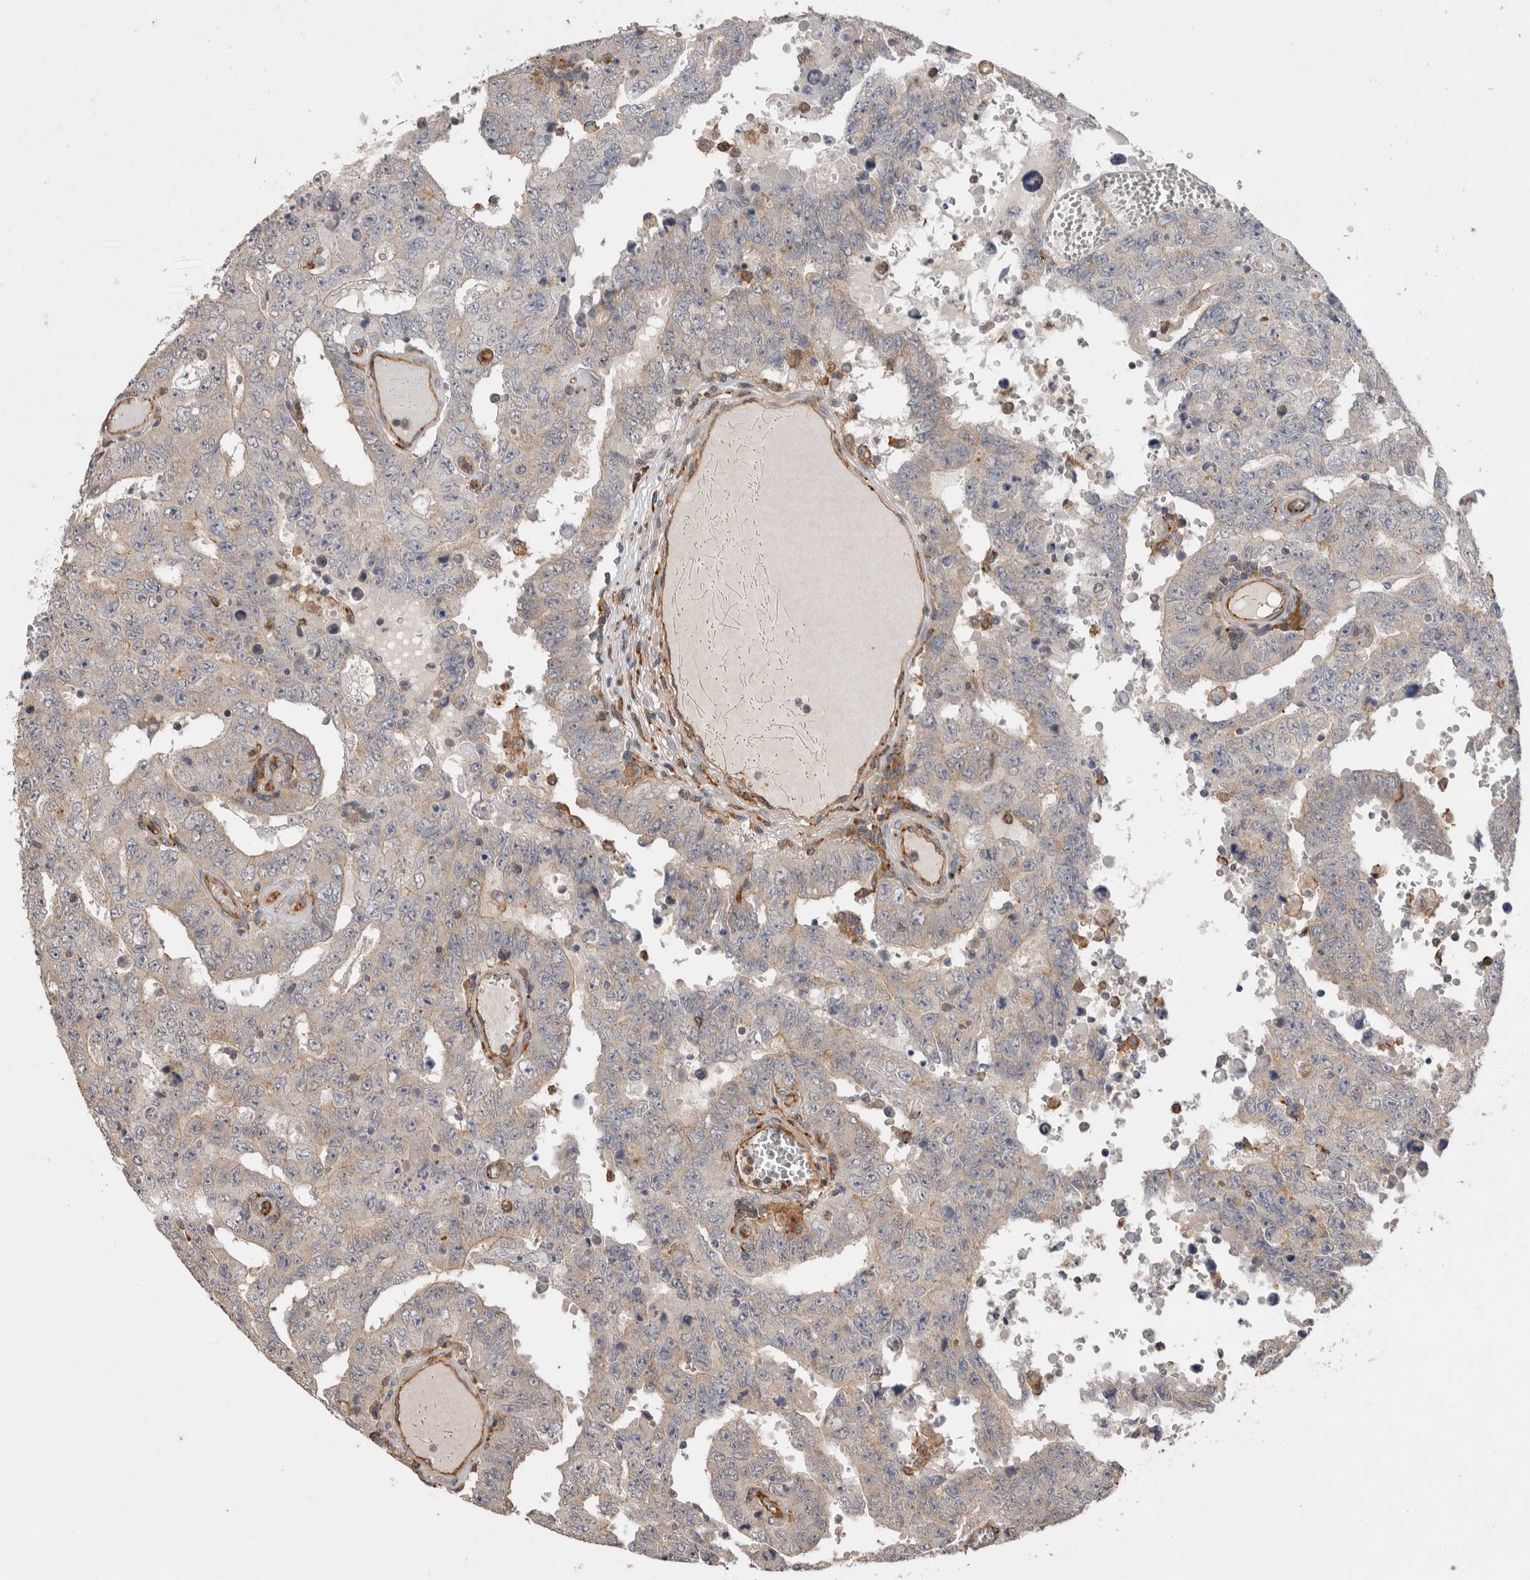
{"staining": {"intensity": "weak", "quantity": "25%-75%", "location": "cytoplasmic/membranous"}, "tissue": "testis cancer", "cell_type": "Tumor cells", "image_type": "cancer", "snomed": [{"axis": "morphology", "description": "Carcinoma, Embryonal, NOS"}, {"axis": "topography", "description": "Testis"}], "caption": "Embryonal carcinoma (testis) stained for a protein reveals weak cytoplasmic/membranous positivity in tumor cells.", "gene": "BNIP2", "patient": {"sex": "male", "age": 26}}